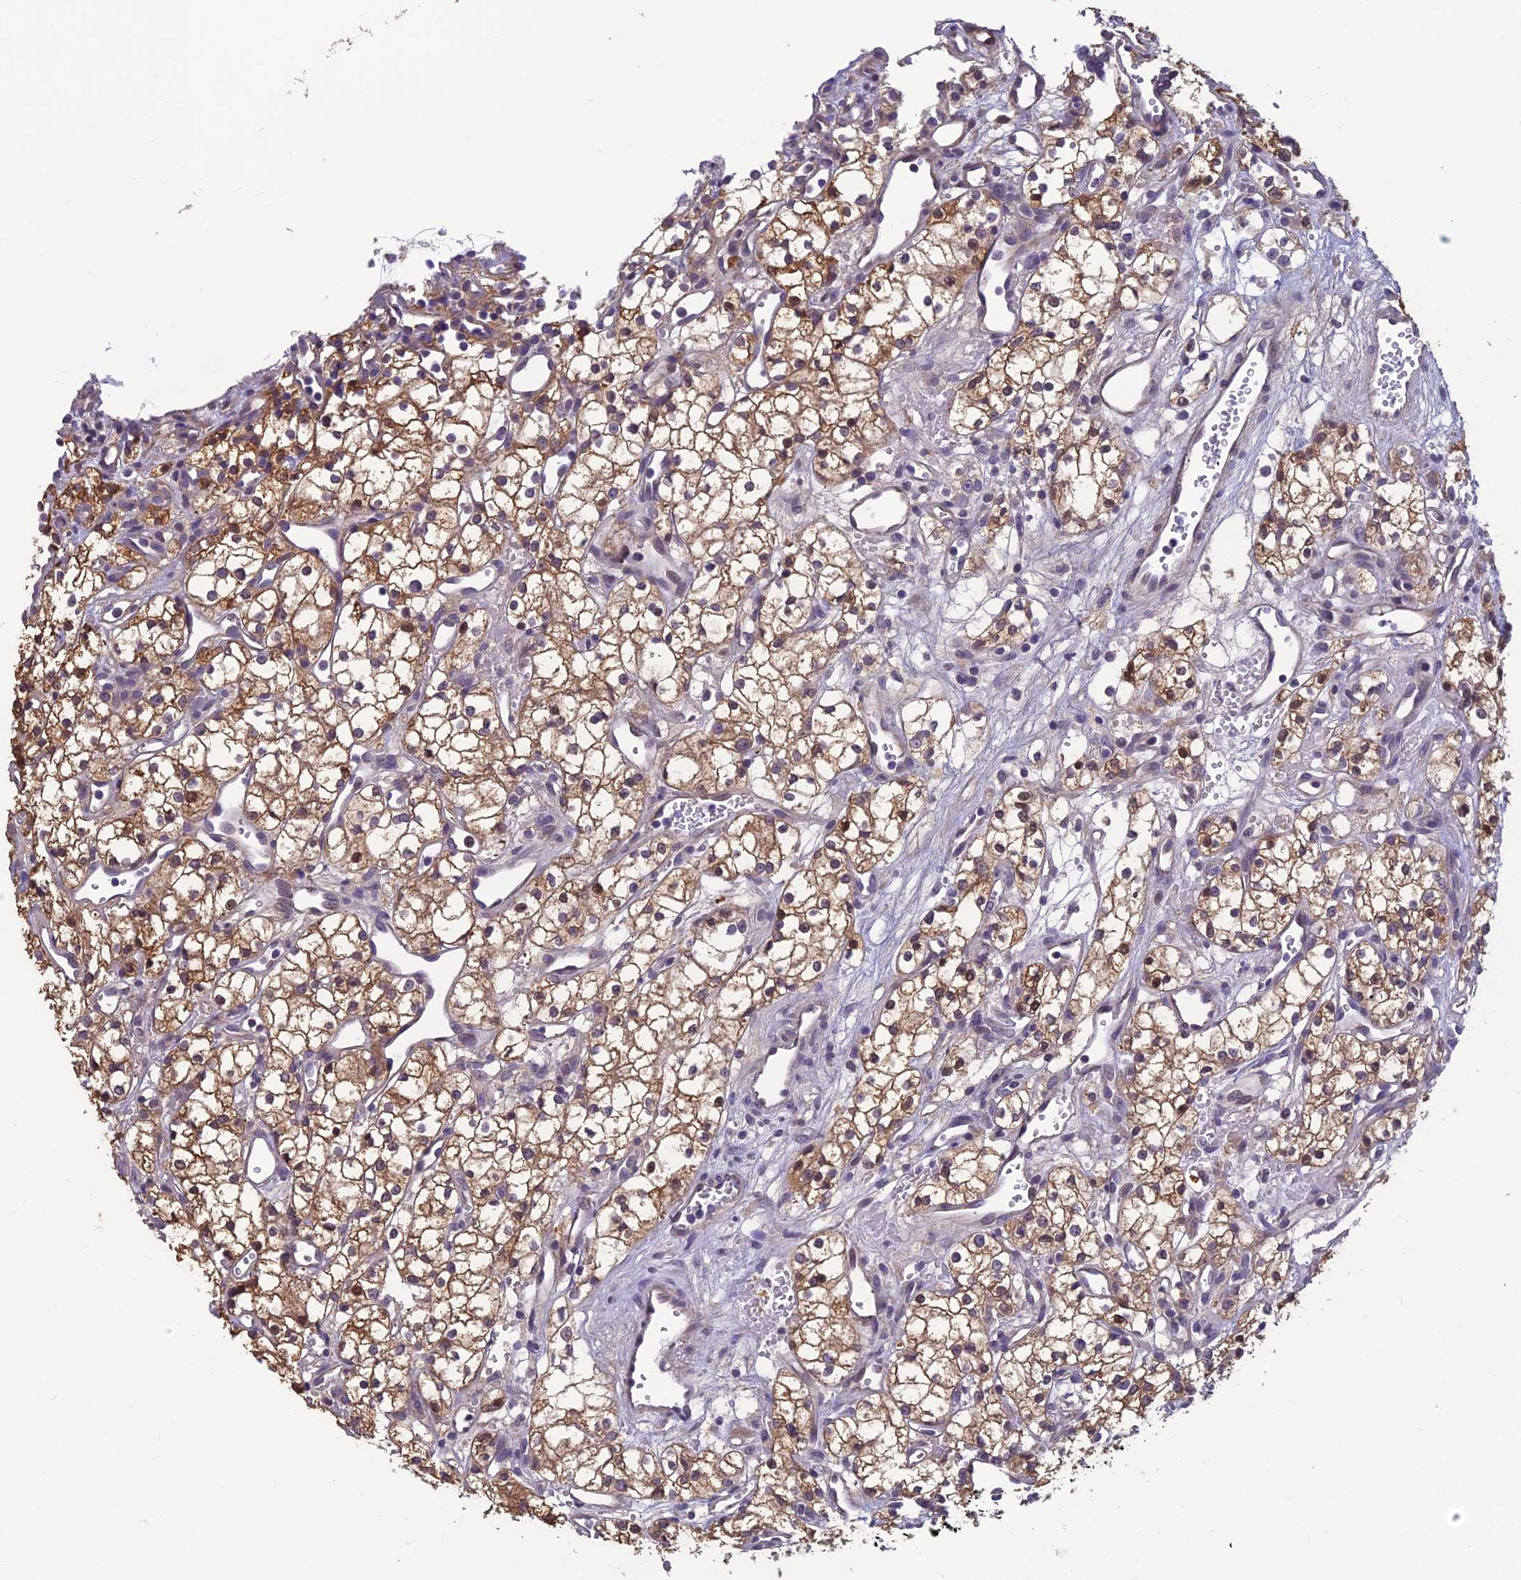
{"staining": {"intensity": "moderate", "quantity": ">75%", "location": "cytoplasmic/membranous"}, "tissue": "renal cancer", "cell_type": "Tumor cells", "image_type": "cancer", "snomed": [{"axis": "morphology", "description": "Adenocarcinoma, NOS"}, {"axis": "topography", "description": "Kidney"}], "caption": "Renal adenocarcinoma stained with a brown dye demonstrates moderate cytoplasmic/membranous positive staining in approximately >75% of tumor cells.", "gene": "HECA", "patient": {"sex": "male", "age": 59}}